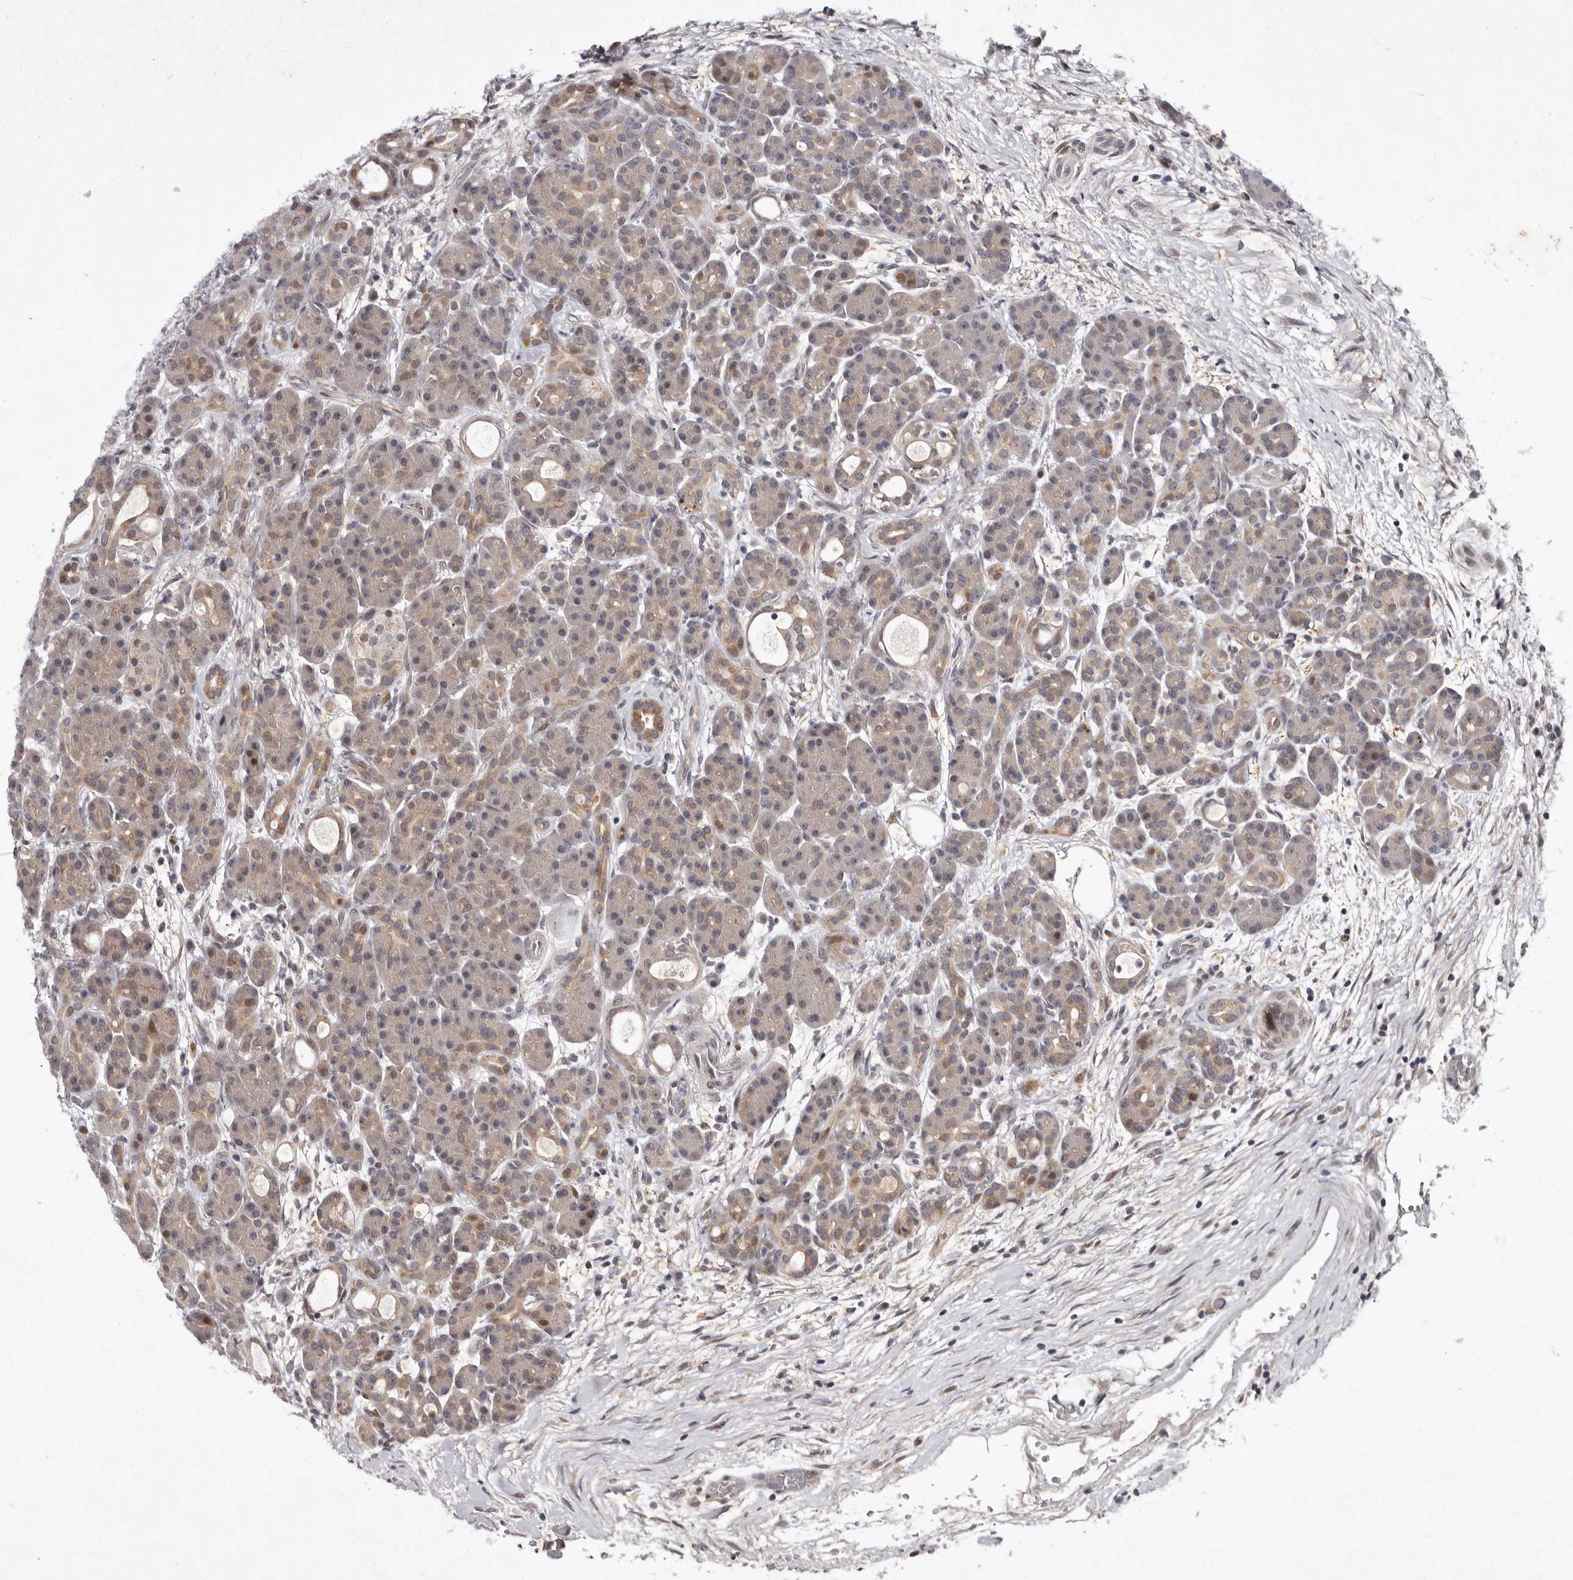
{"staining": {"intensity": "weak", "quantity": "25%-75%", "location": "cytoplasmic/membranous,nuclear"}, "tissue": "pancreas", "cell_type": "Exocrine glandular cells", "image_type": "normal", "snomed": [{"axis": "morphology", "description": "Normal tissue, NOS"}, {"axis": "topography", "description": "Pancreas"}], "caption": "Unremarkable pancreas demonstrates weak cytoplasmic/membranous,nuclear positivity in about 25%-75% of exocrine glandular cells, visualized by immunohistochemistry.", "gene": "ABL1", "patient": {"sex": "male", "age": 63}}